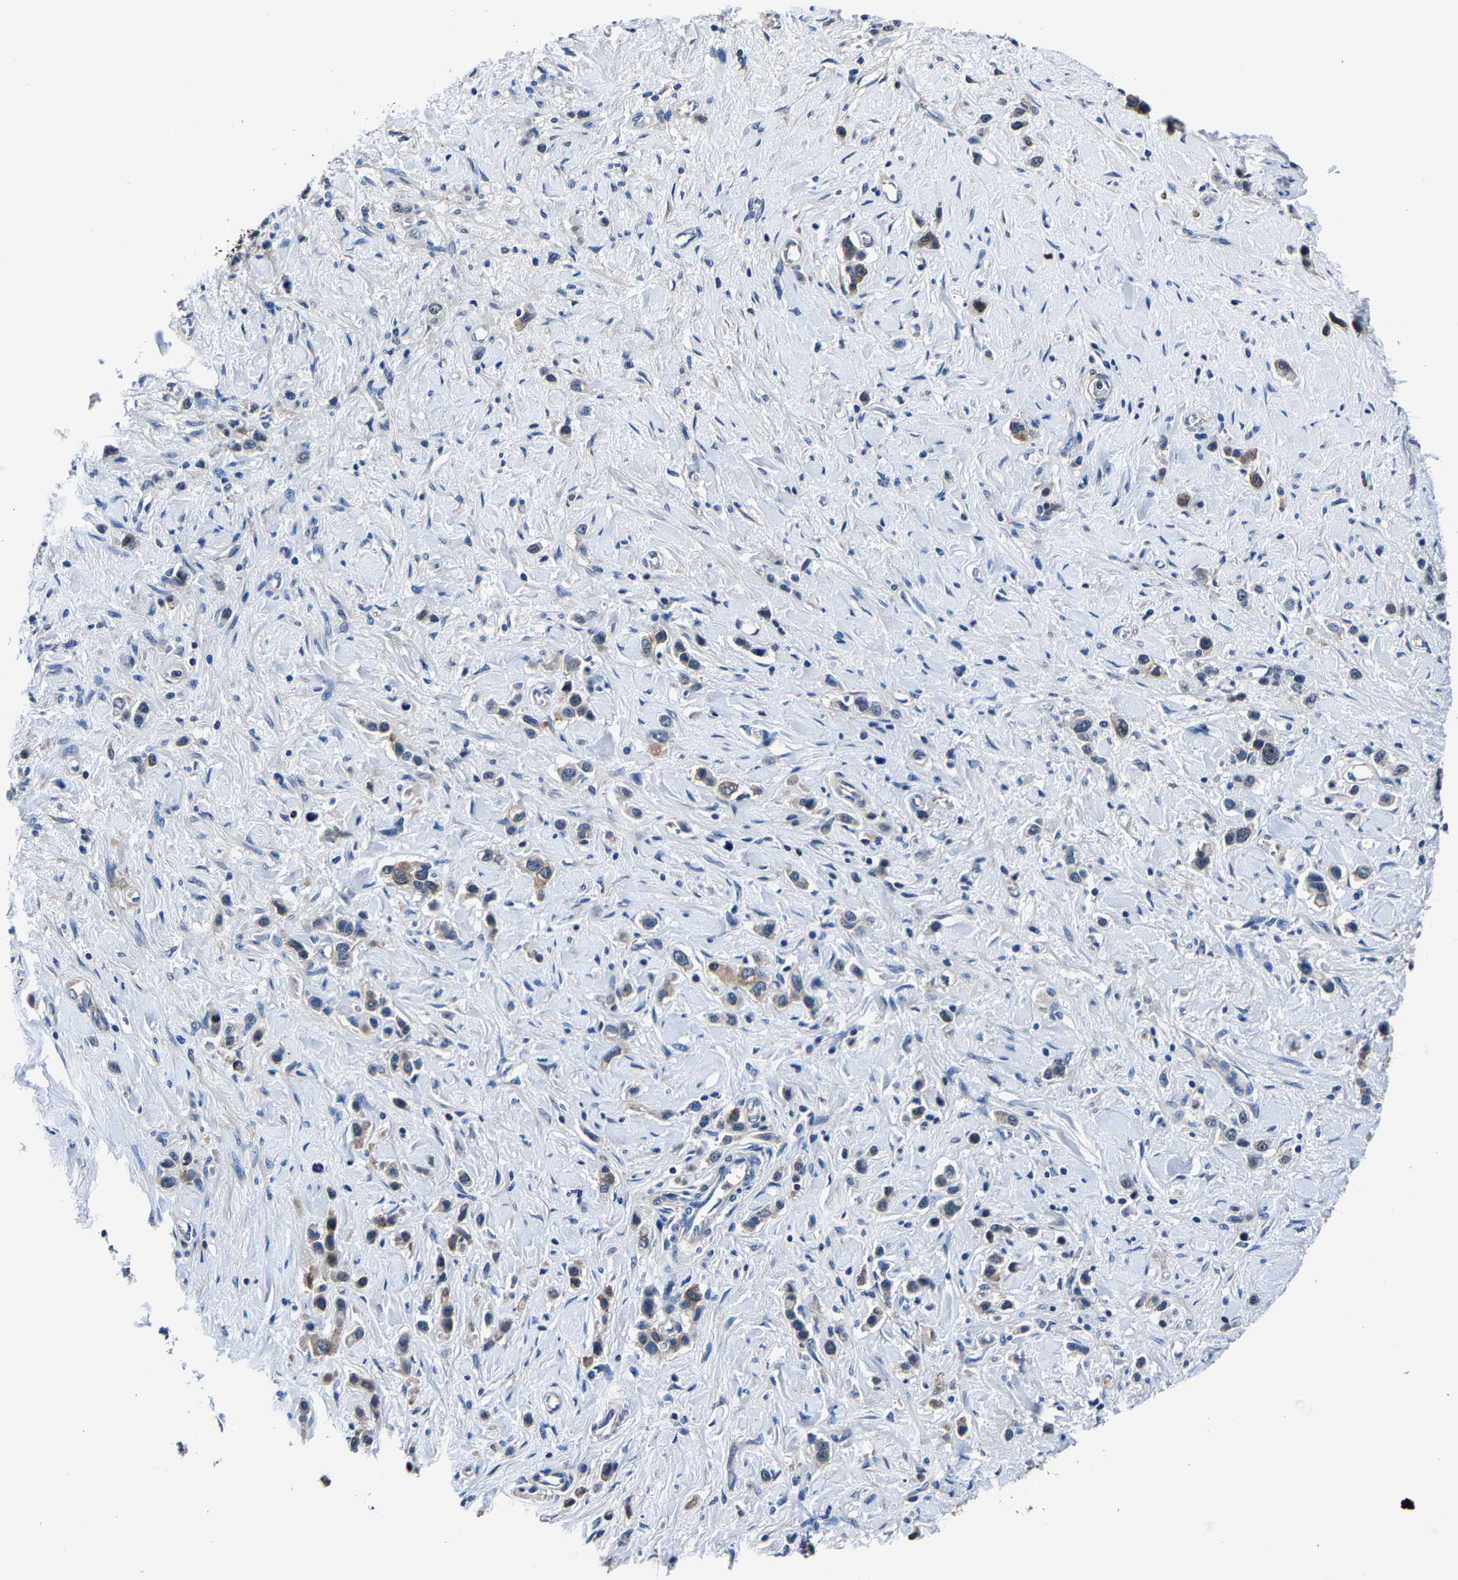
{"staining": {"intensity": "weak", "quantity": "25%-75%", "location": "cytoplasmic/membranous"}, "tissue": "stomach cancer", "cell_type": "Tumor cells", "image_type": "cancer", "snomed": [{"axis": "morphology", "description": "Adenocarcinoma, NOS"}, {"axis": "topography", "description": "Stomach"}], "caption": "Weak cytoplasmic/membranous expression for a protein is identified in about 25%-75% of tumor cells of stomach cancer using IHC.", "gene": "ALDOB", "patient": {"sex": "female", "age": 65}}